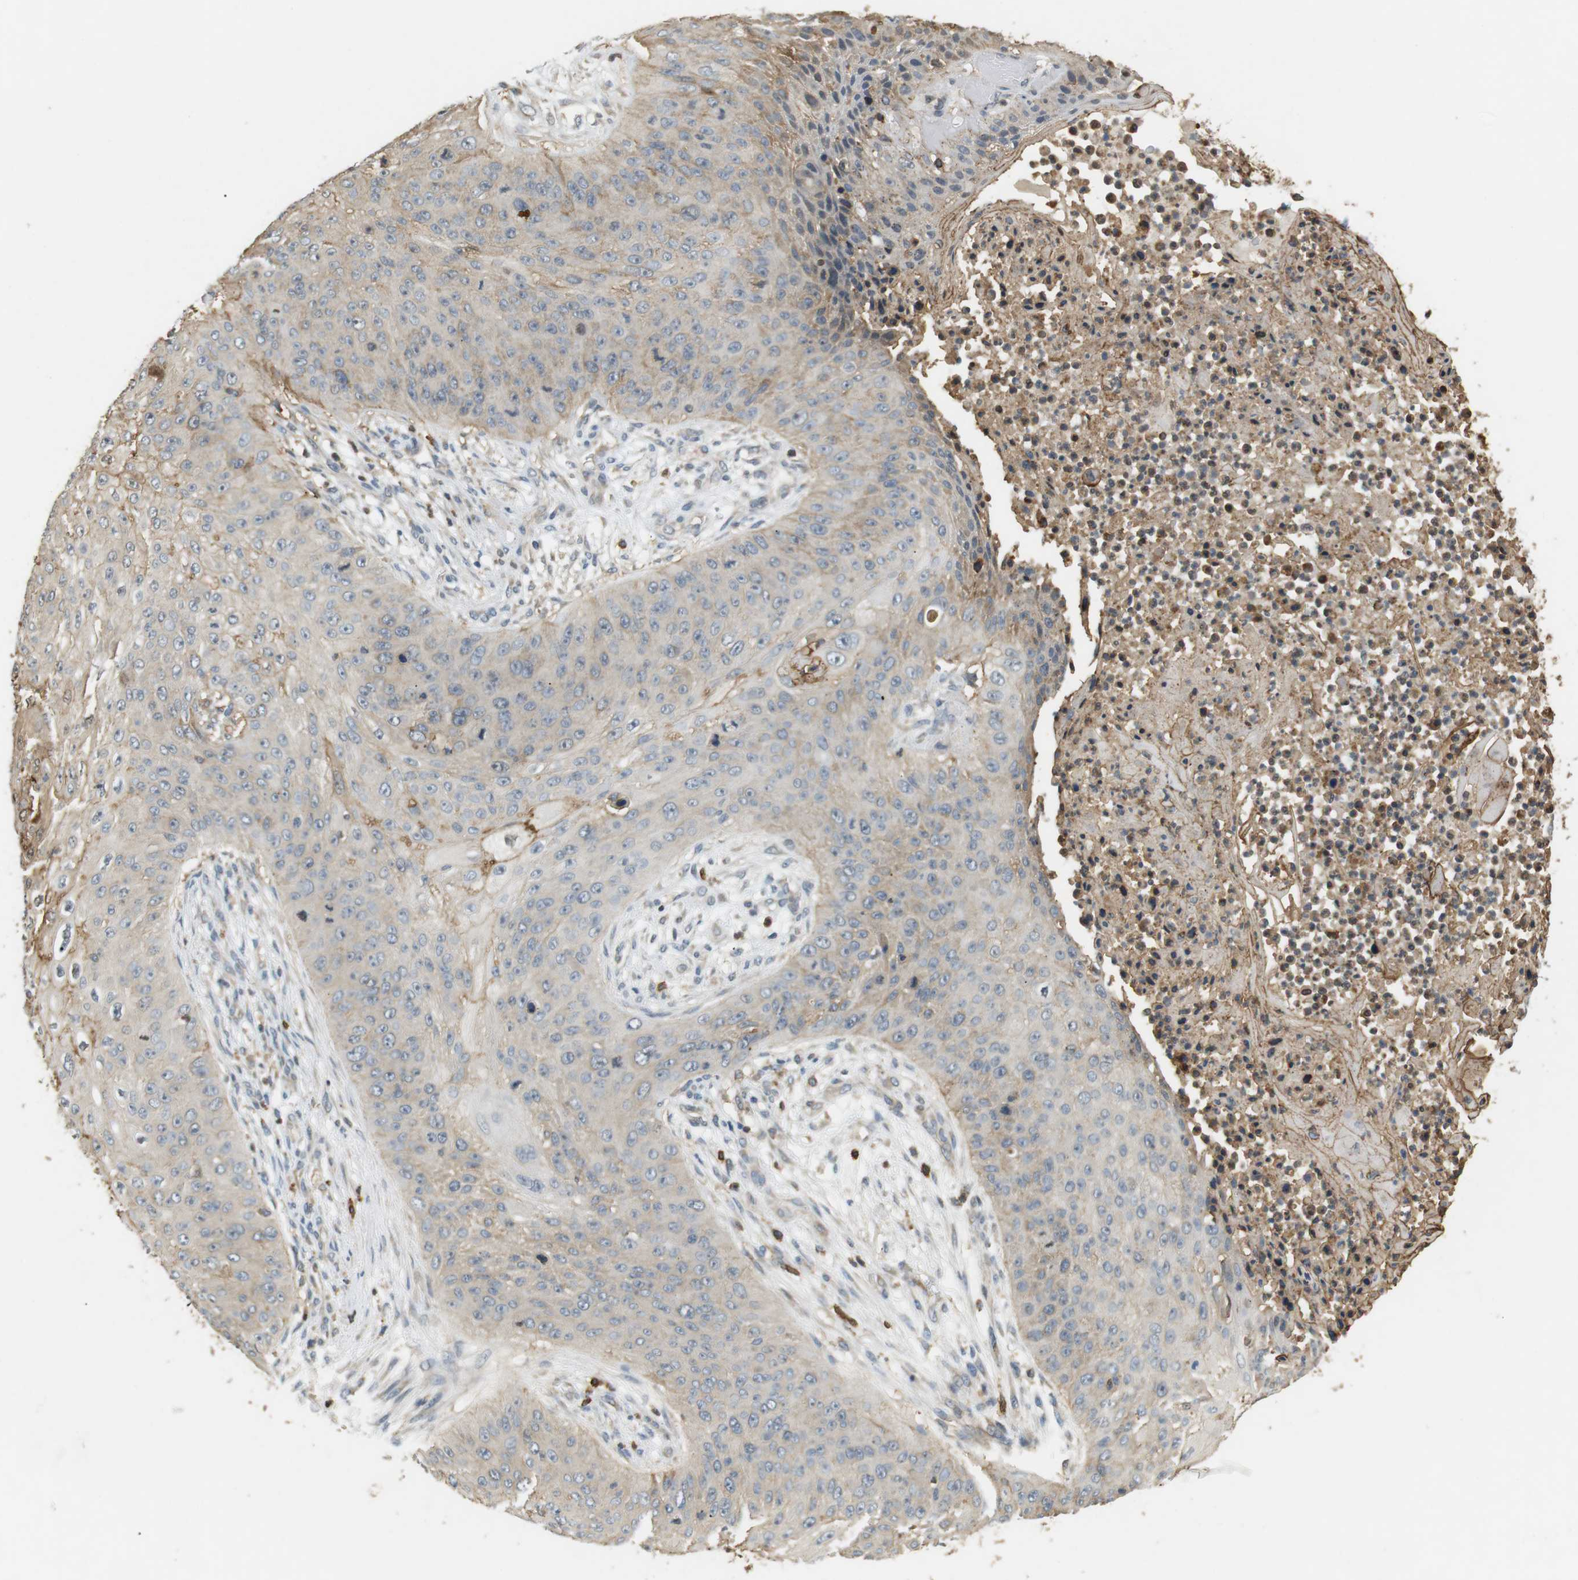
{"staining": {"intensity": "moderate", "quantity": "<25%", "location": "cytoplasmic/membranous"}, "tissue": "skin cancer", "cell_type": "Tumor cells", "image_type": "cancer", "snomed": [{"axis": "morphology", "description": "Squamous cell carcinoma, NOS"}, {"axis": "topography", "description": "Skin"}], "caption": "Squamous cell carcinoma (skin) stained with DAB immunohistochemistry shows low levels of moderate cytoplasmic/membranous expression in about <25% of tumor cells. (DAB = brown stain, brightfield microscopy at high magnification).", "gene": "P2RY1", "patient": {"sex": "female", "age": 80}}